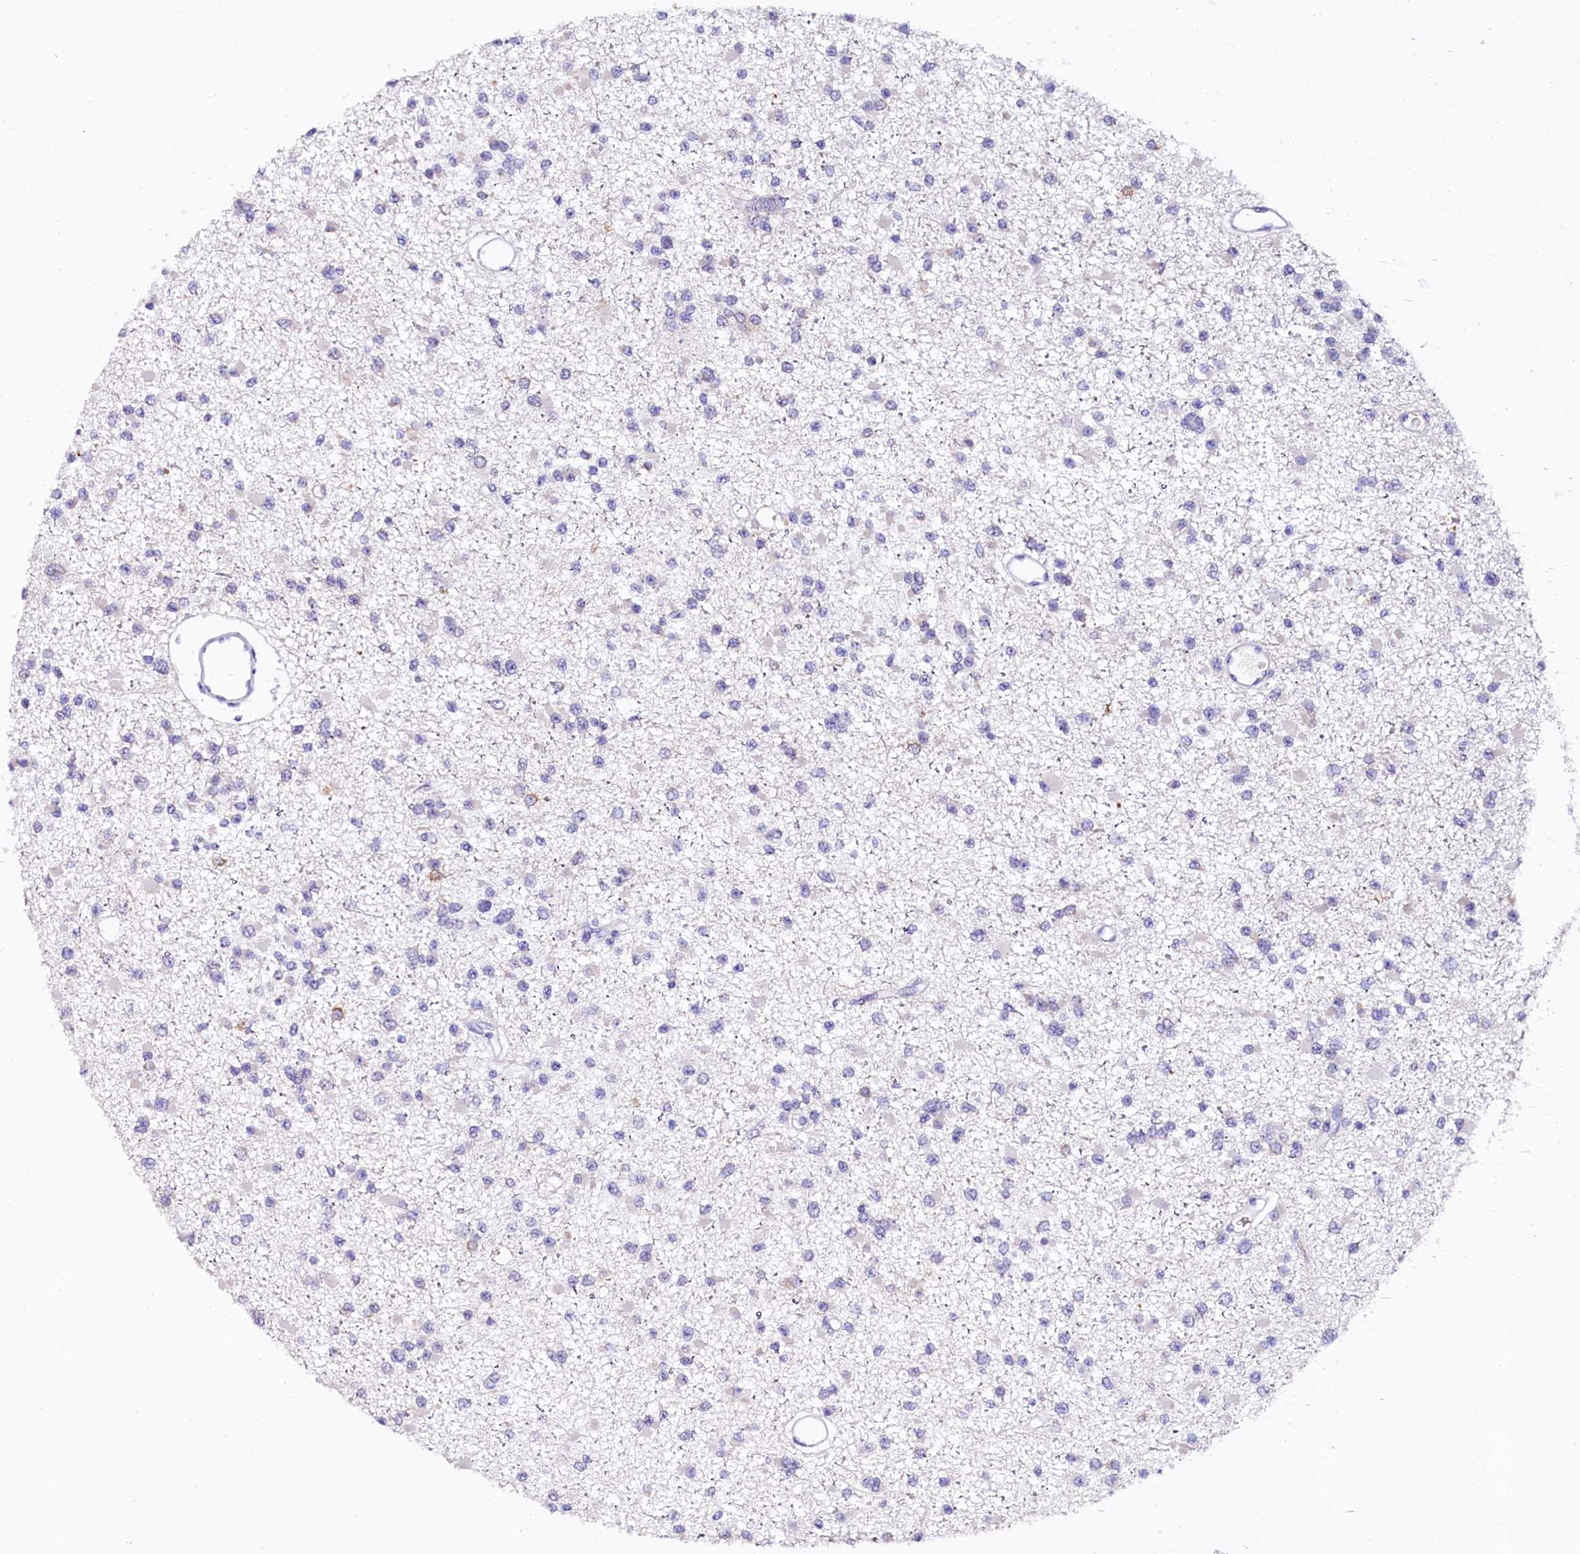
{"staining": {"intensity": "negative", "quantity": "none", "location": "none"}, "tissue": "glioma", "cell_type": "Tumor cells", "image_type": "cancer", "snomed": [{"axis": "morphology", "description": "Glioma, malignant, Low grade"}, {"axis": "topography", "description": "Brain"}], "caption": "The micrograph demonstrates no significant expression in tumor cells of glioma. (IHC, brightfield microscopy, high magnification).", "gene": "CTDSPL2", "patient": {"sex": "female", "age": 22}}